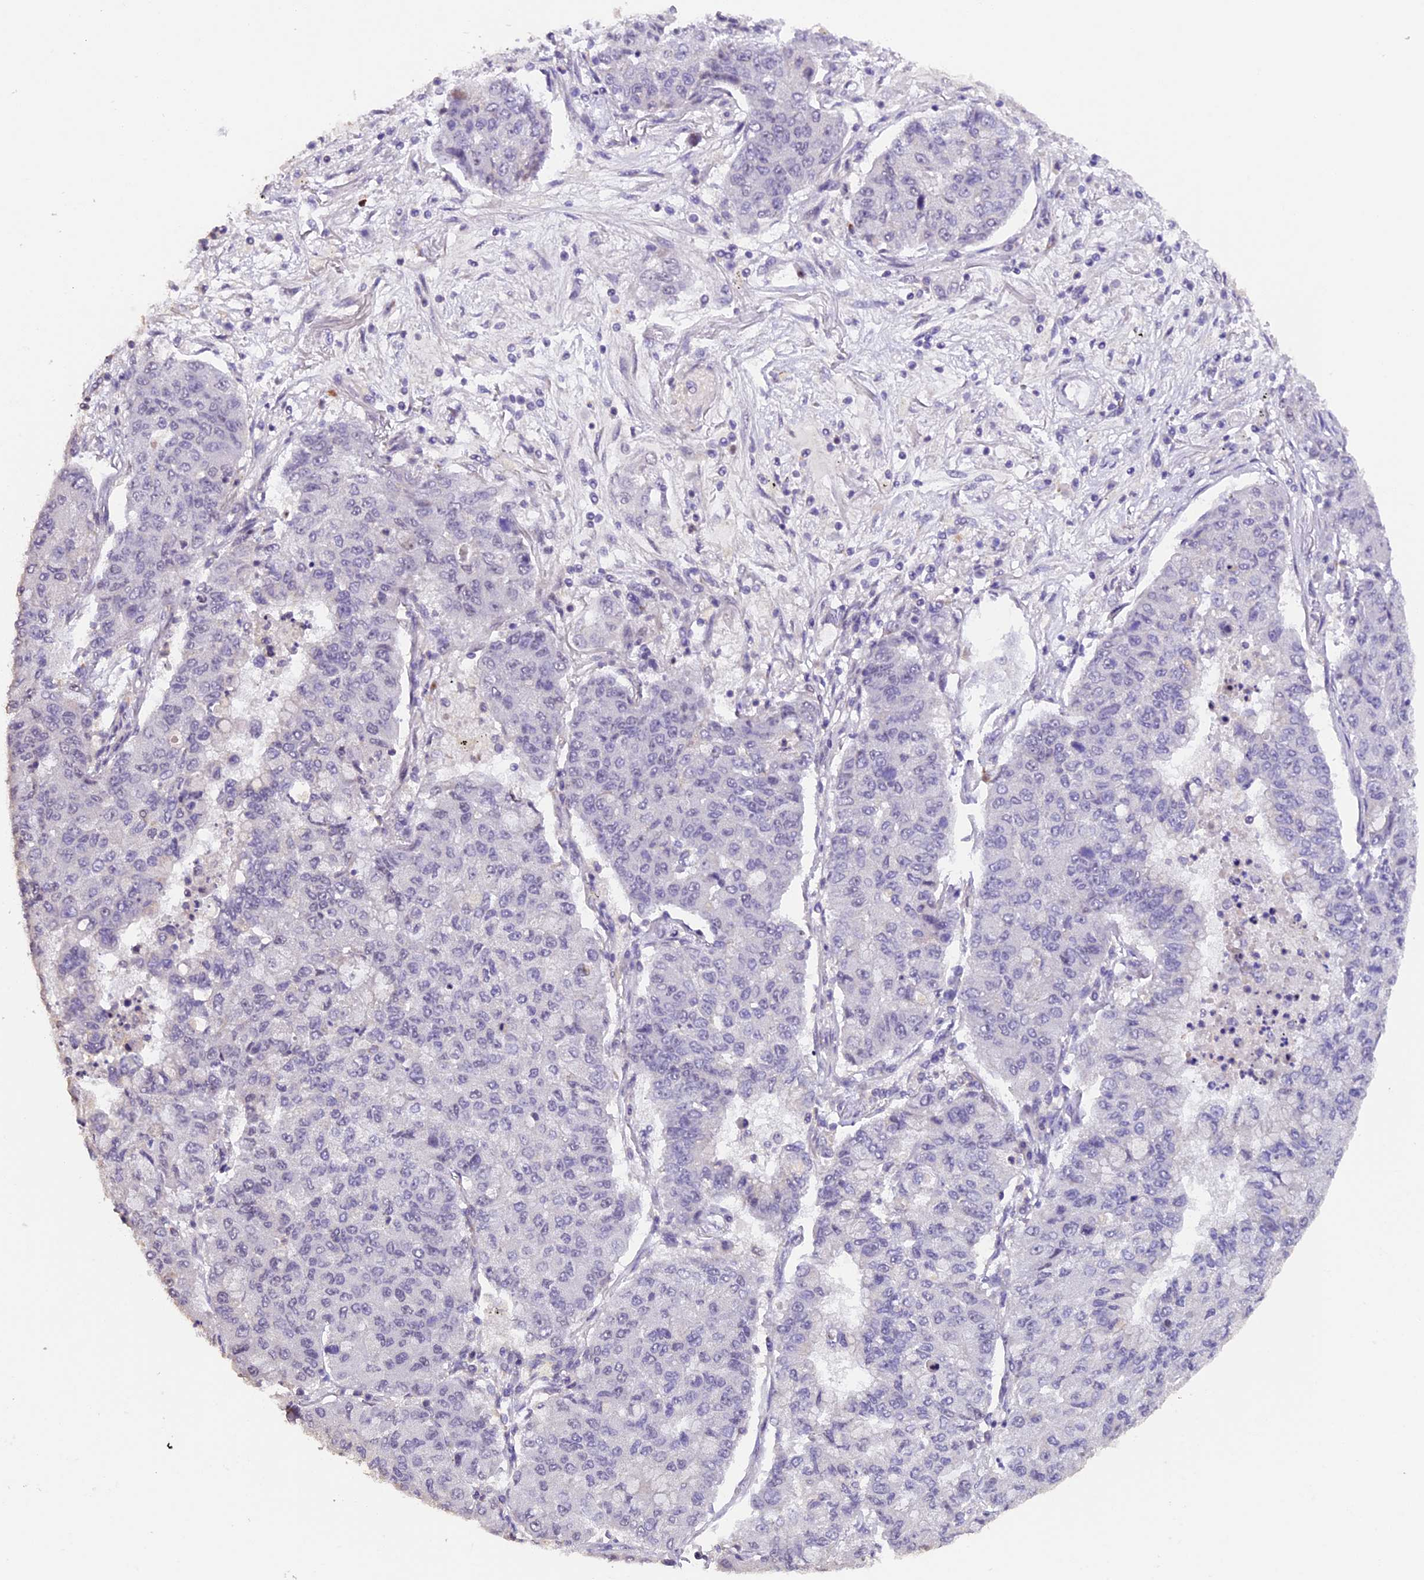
{"staining": {"intensity": "negative", "quantity": "none", "location": "none"}, "tissue": "lung cancer", "cell_type": "Tumor cells", "image_type": "cancer", "snomed": [{"axis": "morphology", "description": "Squamous cell carcinoma, NOS"}, {"axis": "topography", "description": "Lung"}], "caption": "This is an IHC histopathology image of human lung cancer. There is no staining in tumor cells.", "gene": "GNB5", "patient": {"sex": "male", "age": 74}}